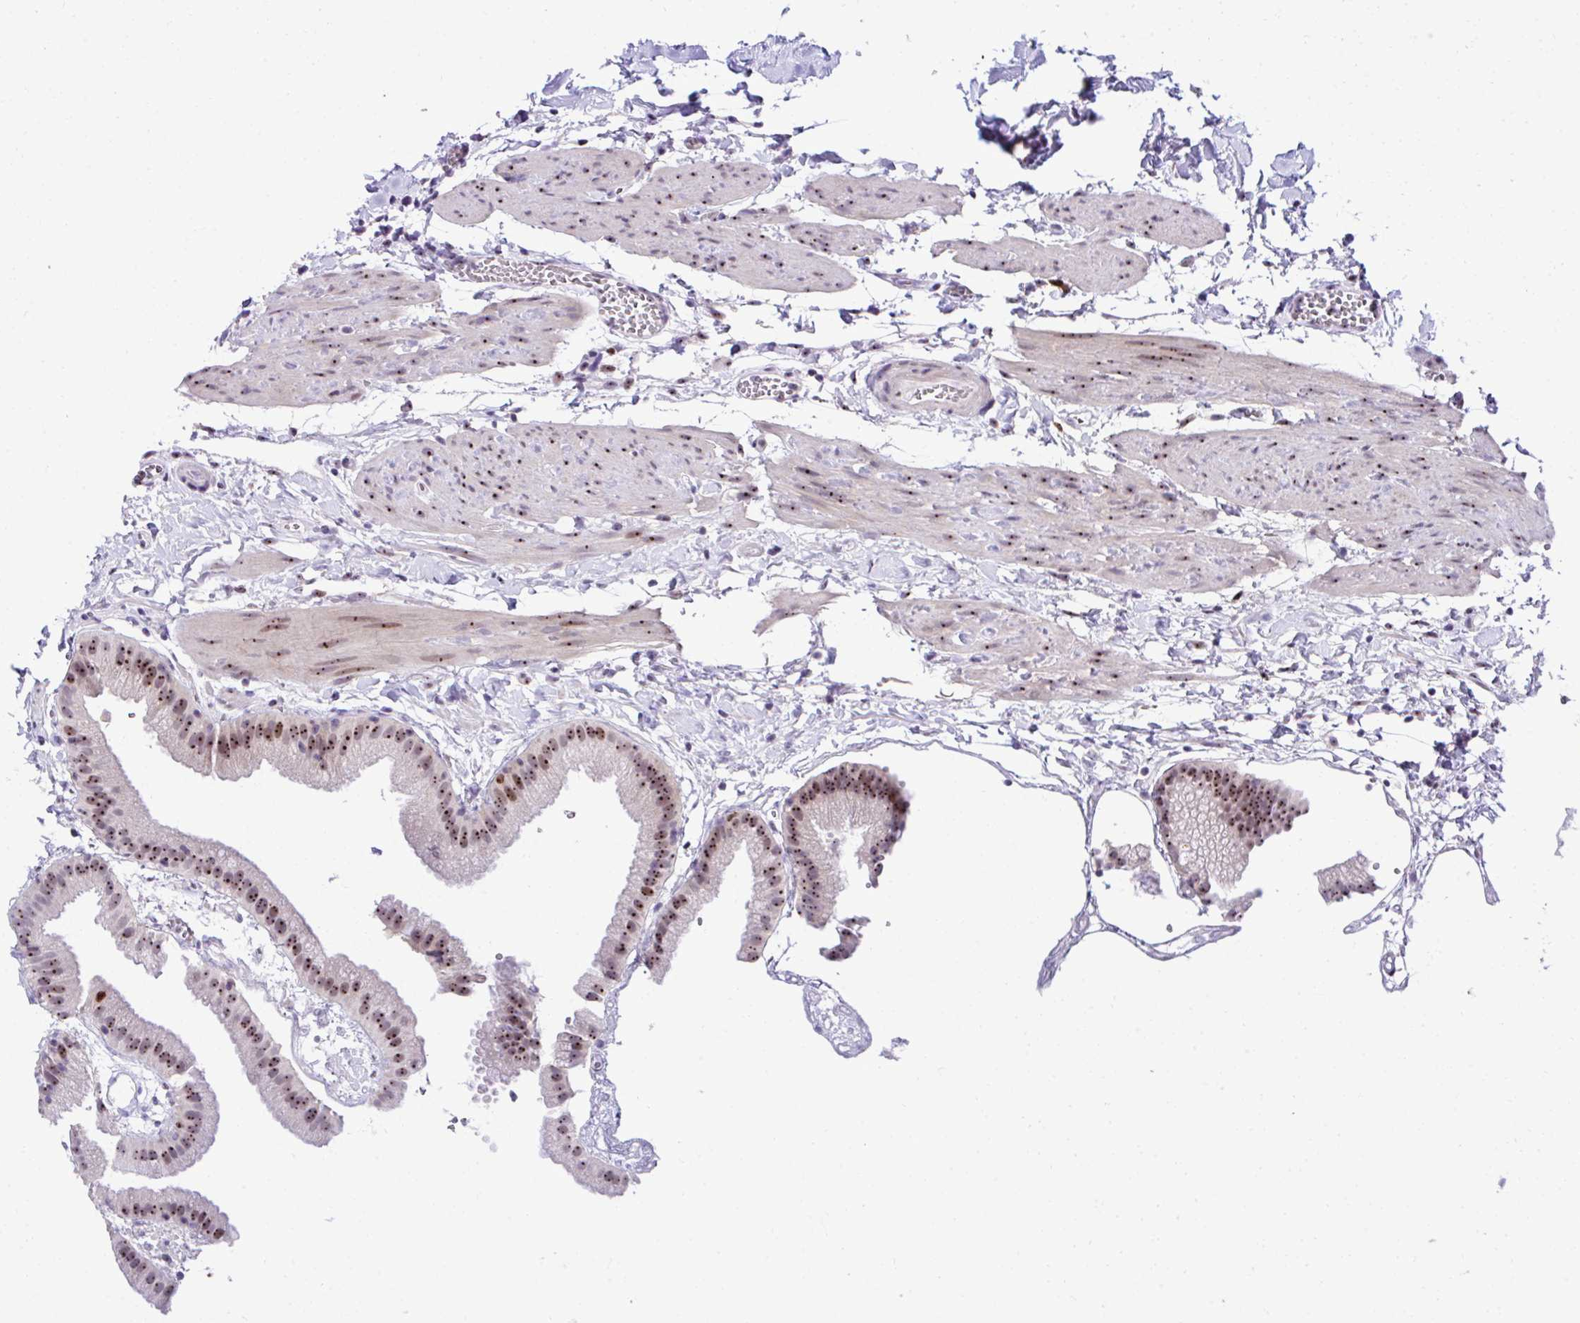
{"staining": {"intensity": "moderate", "quantity": ">75%", "location": "nuclear"}, "tissue": "gallbladder", "cell_type": "Glandular cells", "image_type": "normal", "snomed": [{"axis": "morphology", "description": "Normal tissue, NOS"}, {"axis": "topography", "description": "Gallbladder"}], "caption": "Glandular cells display moderate nuclear staining in approximately >75% of cells in unremarkable gallbladder.", "gene": "CEP72", "patient": {"sex": "female", "age": 63}}